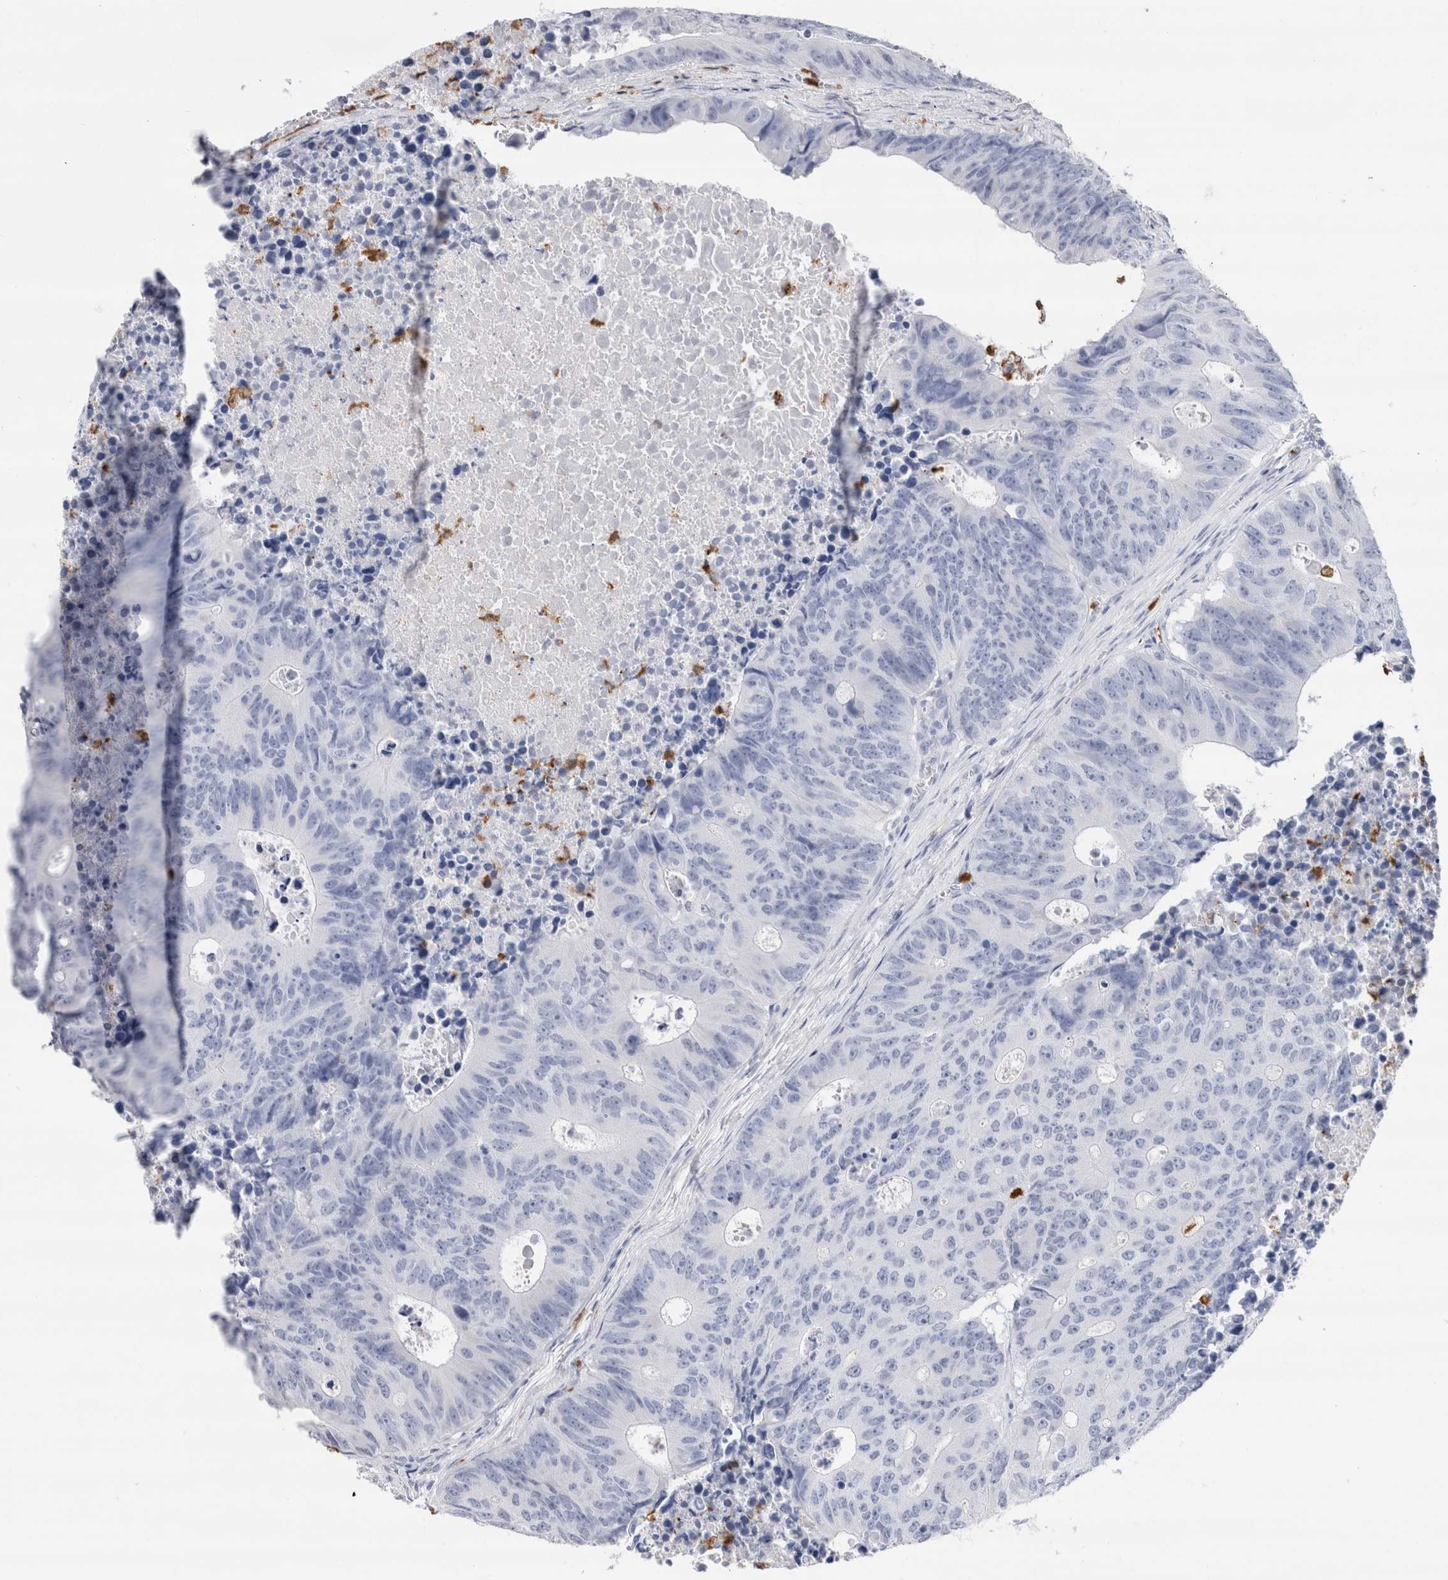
{"staining": {"intensity": "negative", "quantity": "none", "location": "none"}, "tissue": "colorectal cancer", "cell_type": "Tumor cells", "image_type": "cancer", "snomed": [{"axis": "morphology", "description": "Adenocarcinoma, NOS"}, {"axis": "topography", "description": "Colon"}], "caption": "Immunohistochemical staining of colorectal adenocarcinoma reveals no significant positivity in tumor cells. (IHC, brightfield microscopy, high magnification).", "gene": "SLC10A5", "patient": {"sex": "male", "age": 87}}